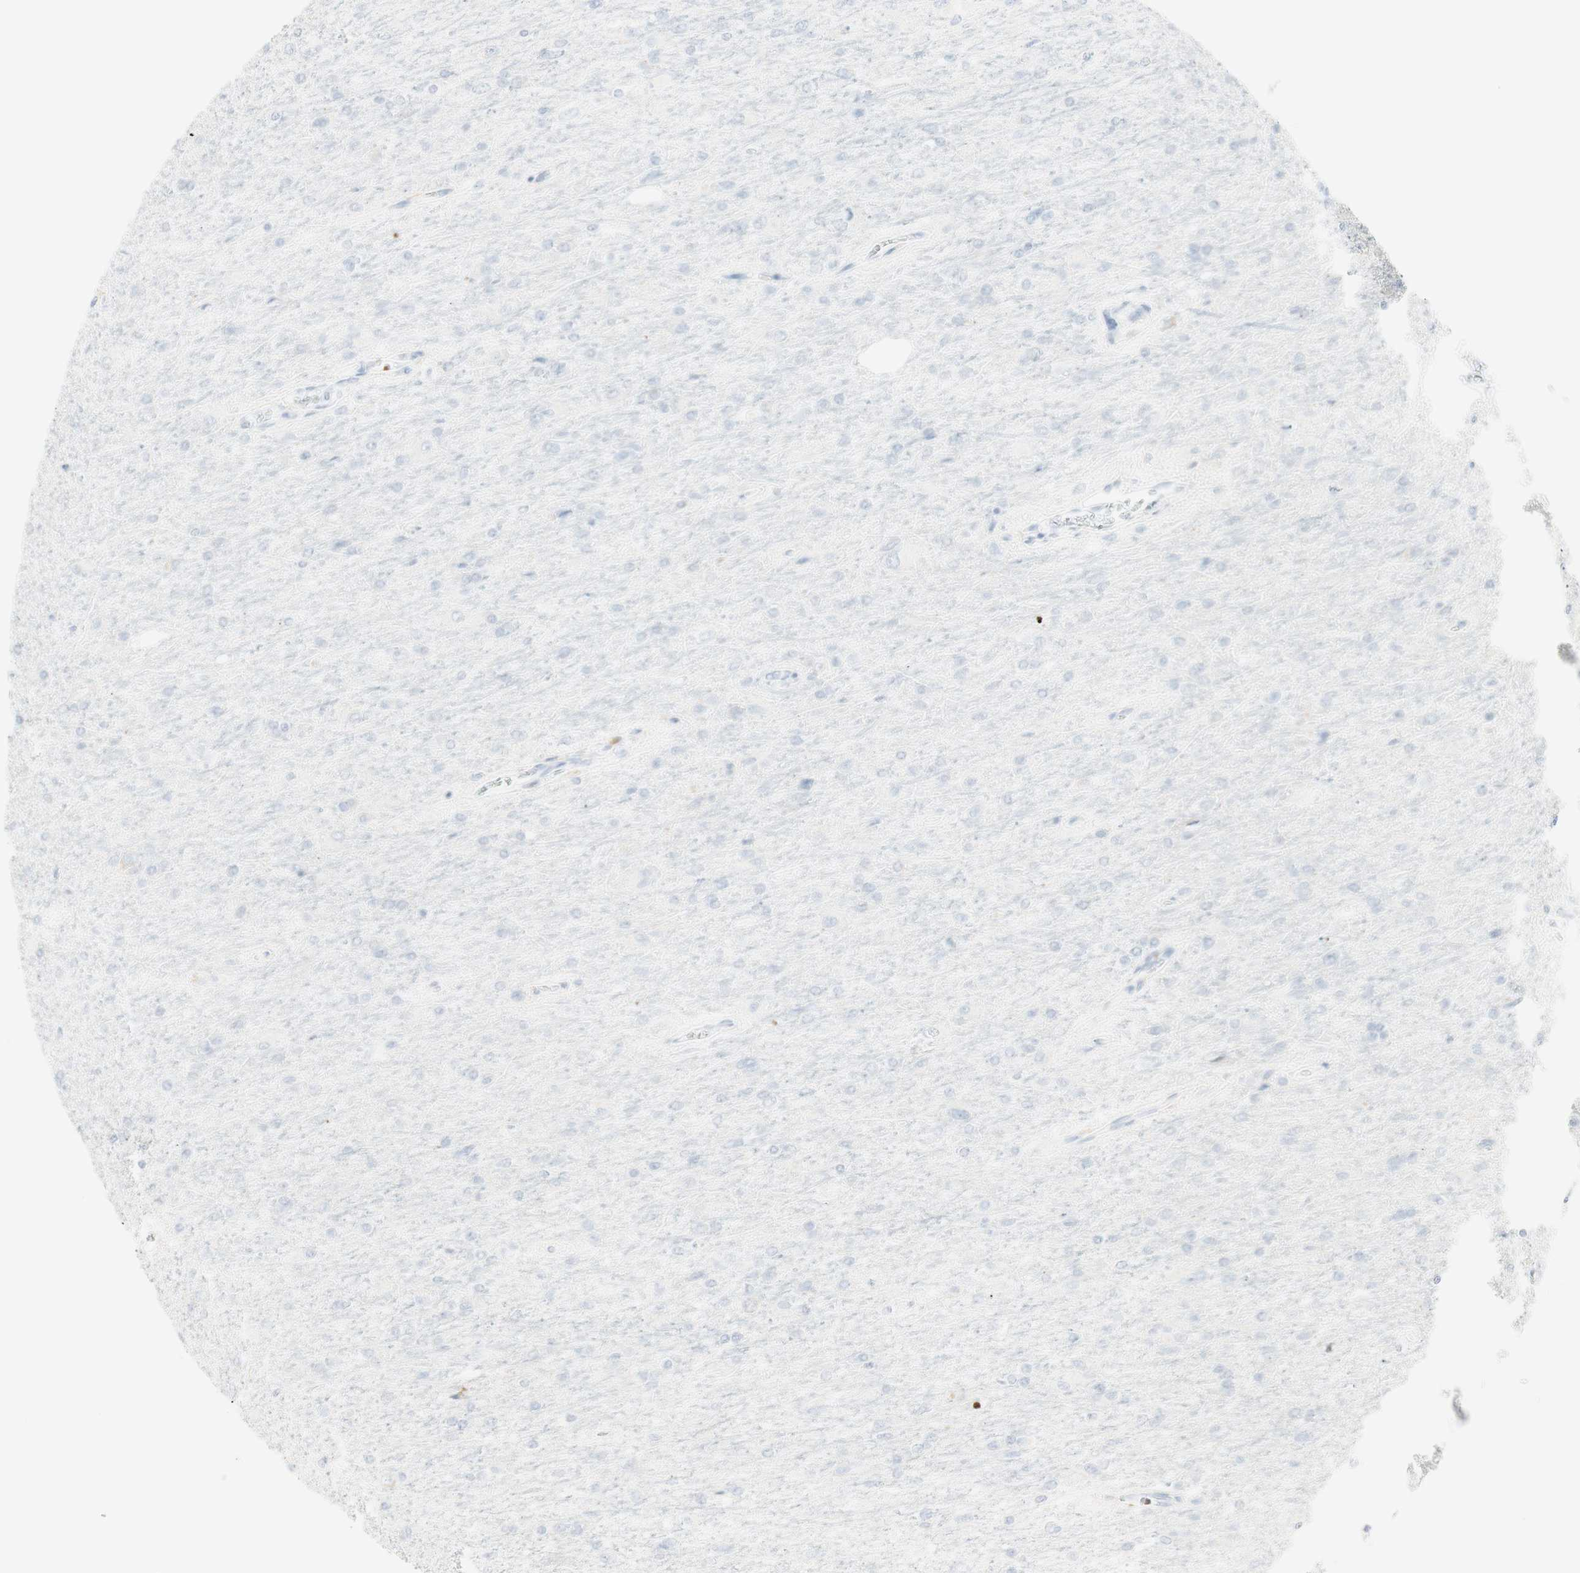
{"staining": {"intensity": "negative", "quantity": "none", "location": "none"}, "tissue": "glioma", "cell_type": "Tumor cells", "image_type": "cancer", "snomed": [{"axis": "morphology", "description": "Glioma, malignant, High grade"}, {"axis": "topography", "description": "Cerebral cortex"}], "caption": "This is an immunohistochemistry (IHC) histopathology image of glioma. There is no expression in tumor cells.", "gene": "MDK", "patient": {"sex": "female", "age": 36}}